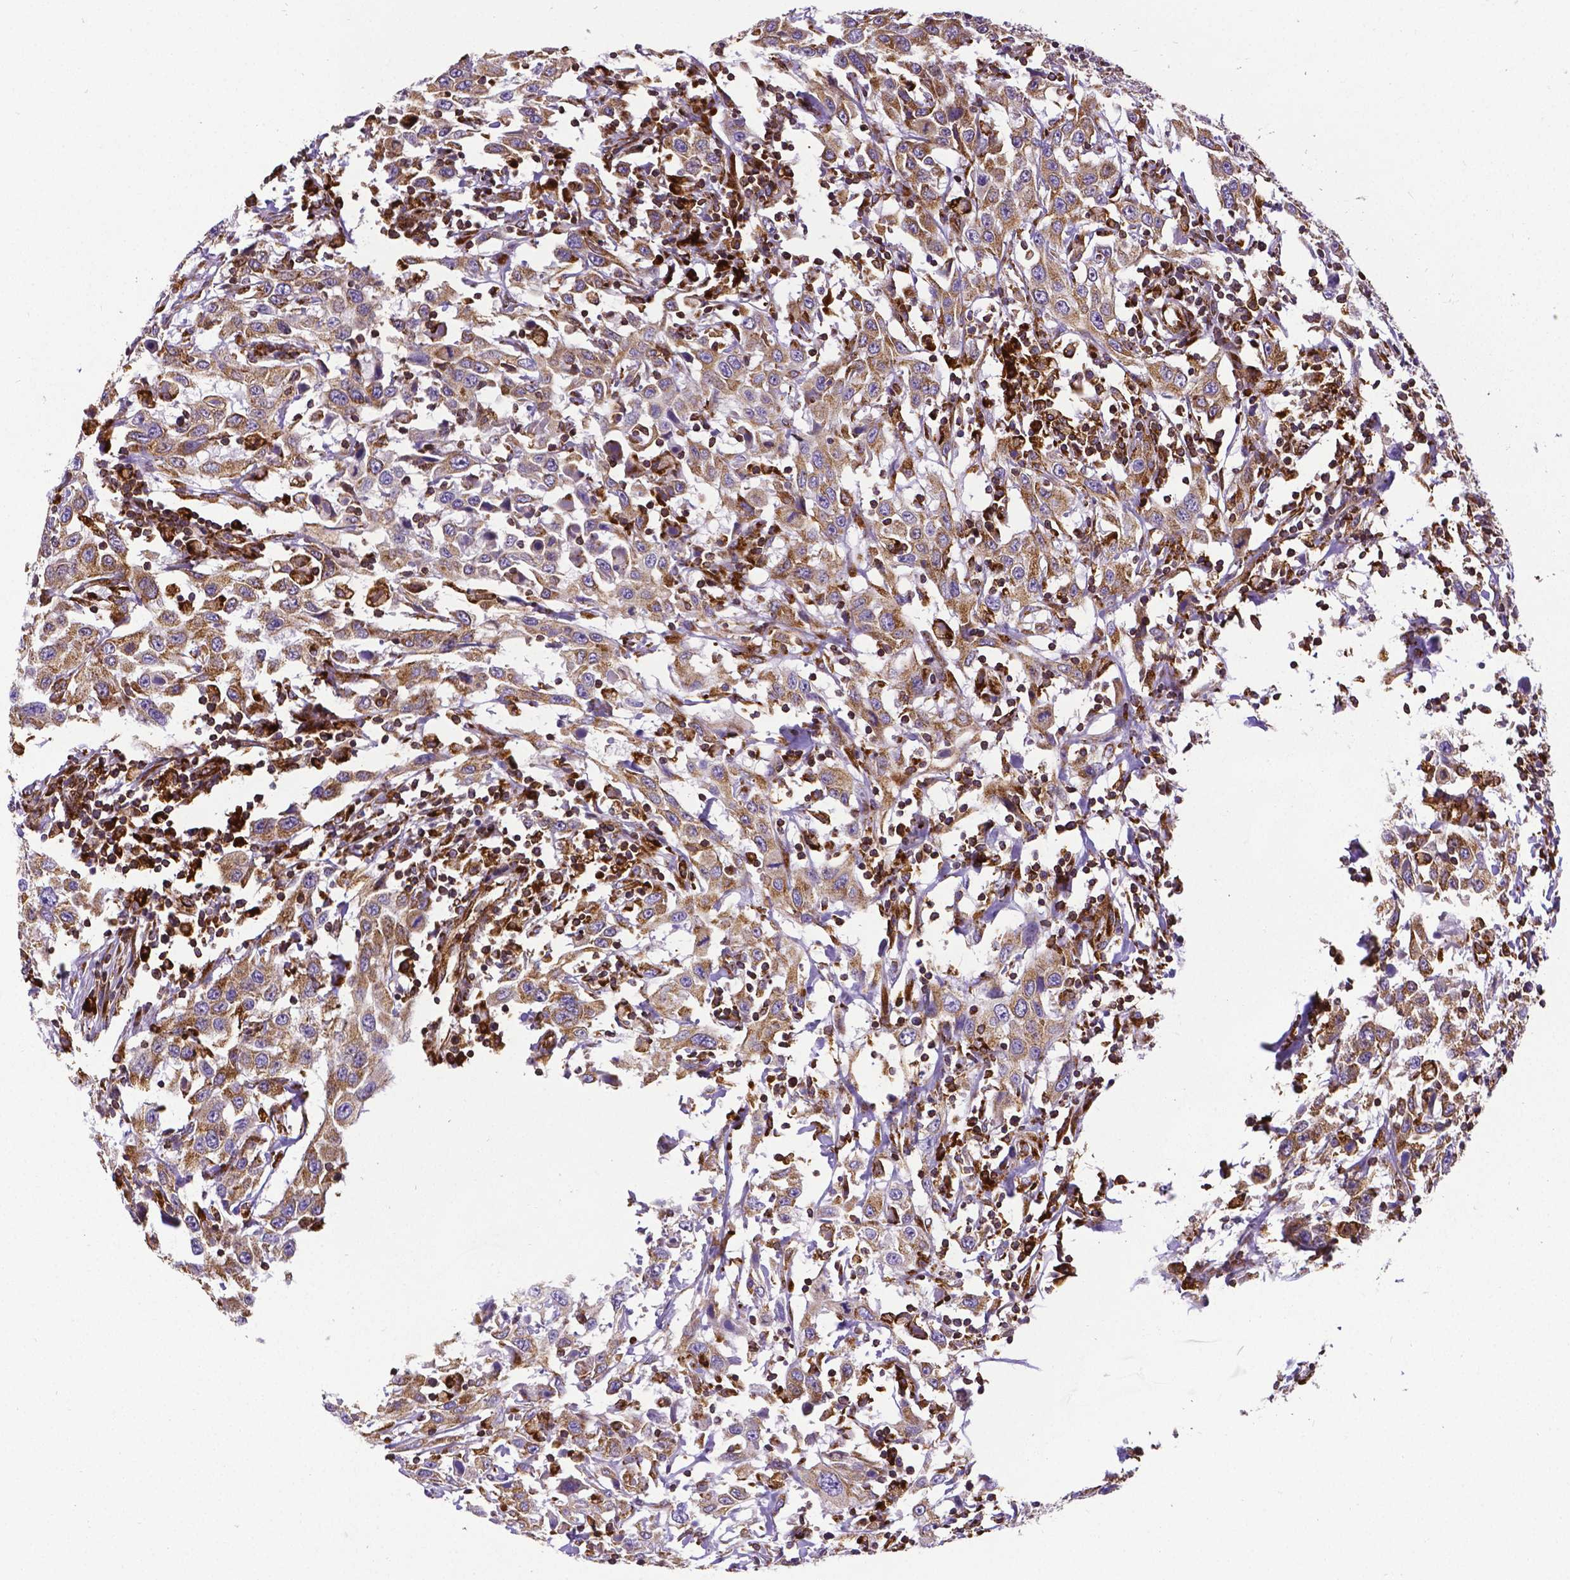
{"staining": {"intensity": "moderate", "quantity": ">75%", "location": "cytoplasmic/membranous"}, "tissue": "urothelial cancer", "cell_type": "Tumor cells", "image_type": "cancer", "snomed": [{"axis": "morphology", "description": "Urothelial carcinoma, High grade"}, {"axis": "topography", "description": "Urinary bladder"}], "caption": "This histopathology image displays urothelial cancer stained with immunohistochemistry (IHC) to label a protein in brown. The cytoplasmic/membranous of tumor cells show moderate positivity for the protein. Nuclei are counter-stained blue.", "gene": "MTDH", "patient": {"sex": "male", "age": 61}}